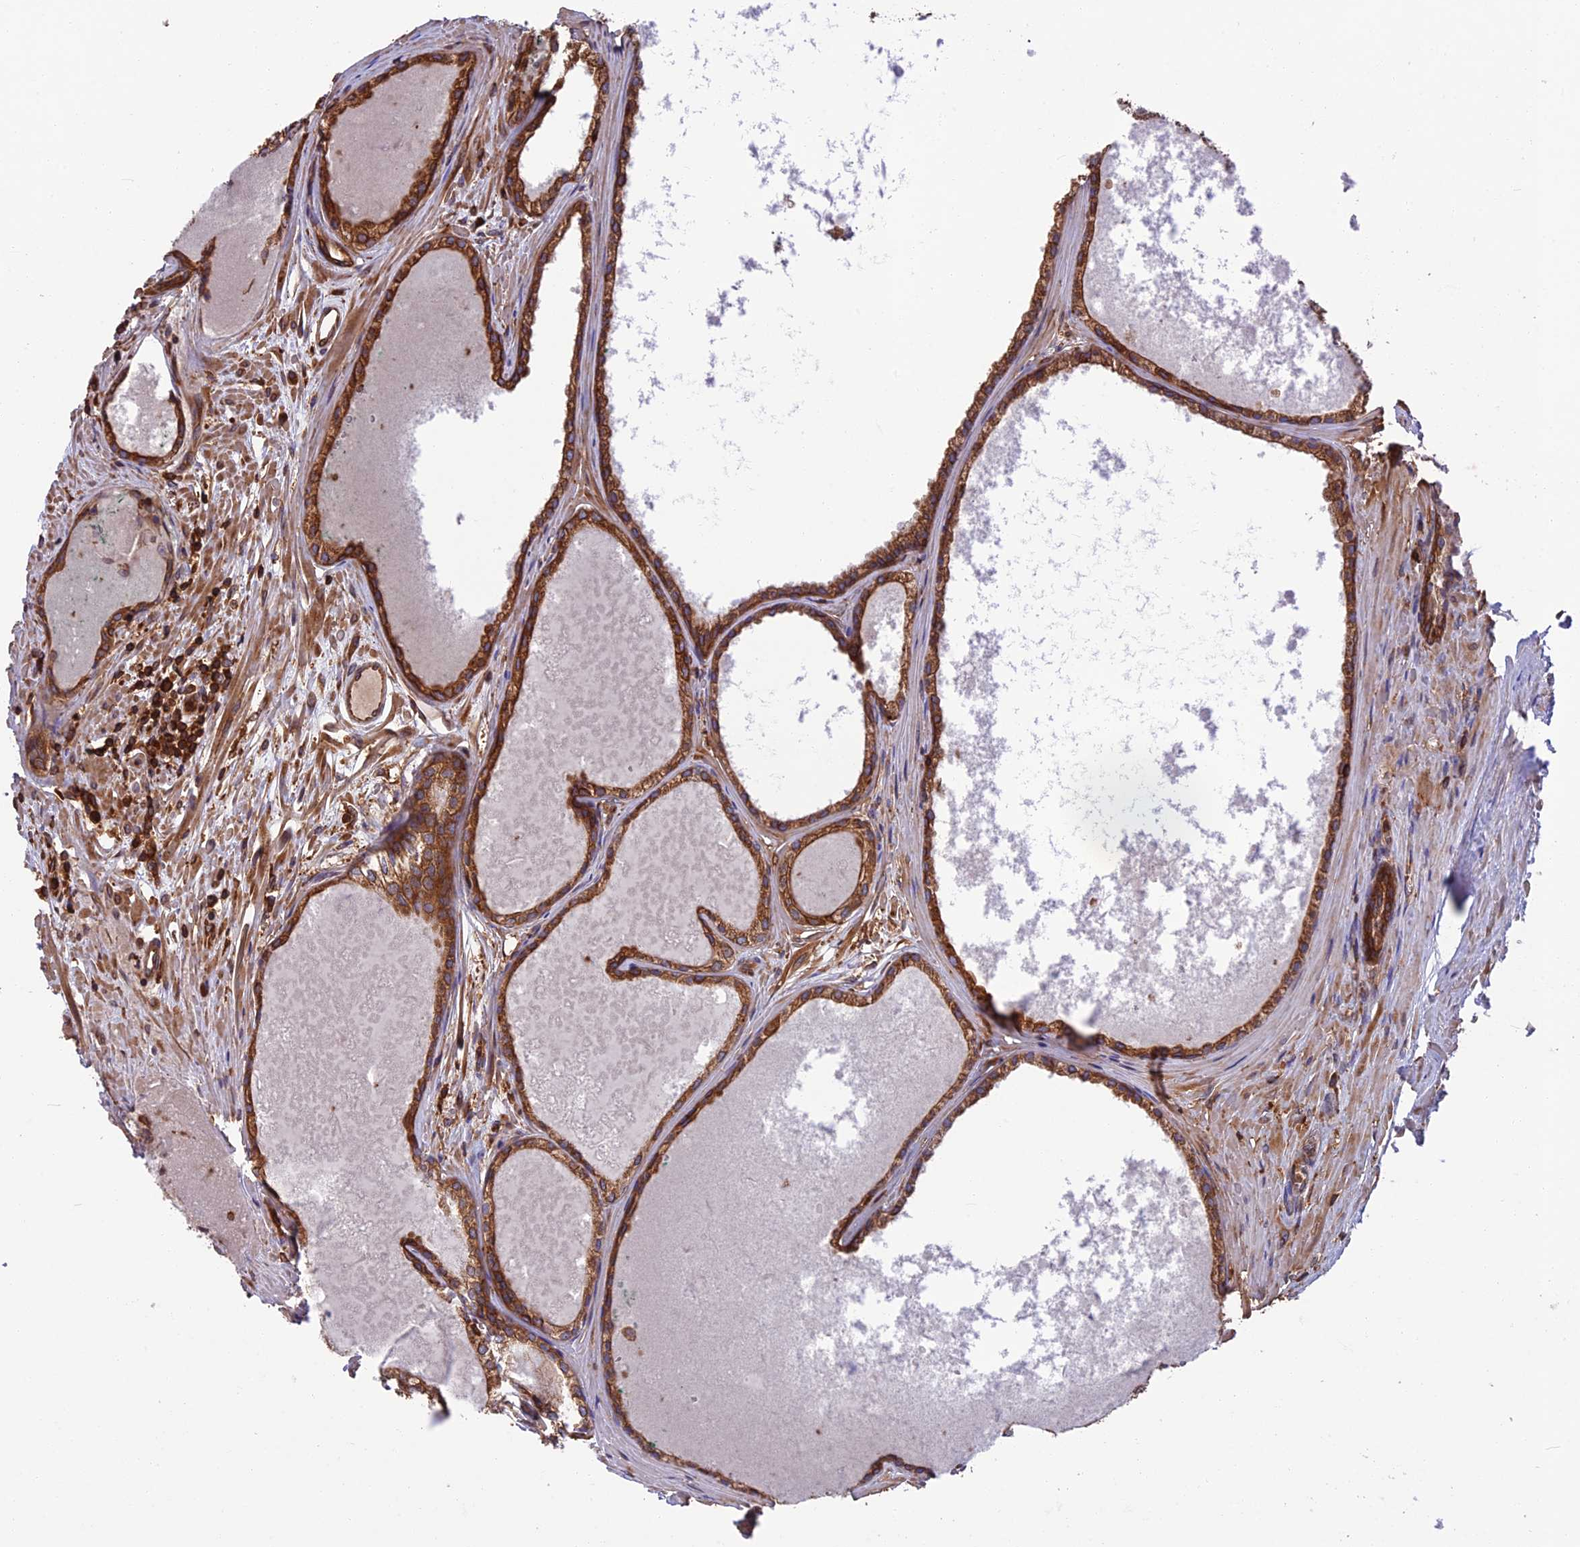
{"staining": {"intensity": "strong", "quantity": ">75%", "location": "cytoplasmic/membranous"}, "tissue": "prostate cancer", "cell_type": "Tumor cells", "image_type": "cancer", "snomed": [{"axis": "morphology", "description": "Adenocarcinoma, Low grade"}, {"axis": "topography", "description": "Prostate"}], "caption": "Protein positivity by IHC shows strong cytoplasmic/membranous expression in about >75% of tumor cells in low-grade adenocarcinoma (prostate). The staining is performed using DAB (3,3'-diaminobenzidine) brown chromogen to label protein expression. The nuclei are counter-stained blue using hematoxylin.", "gene": "WDR1", "patient": {"sex": "male", "age": 69}}